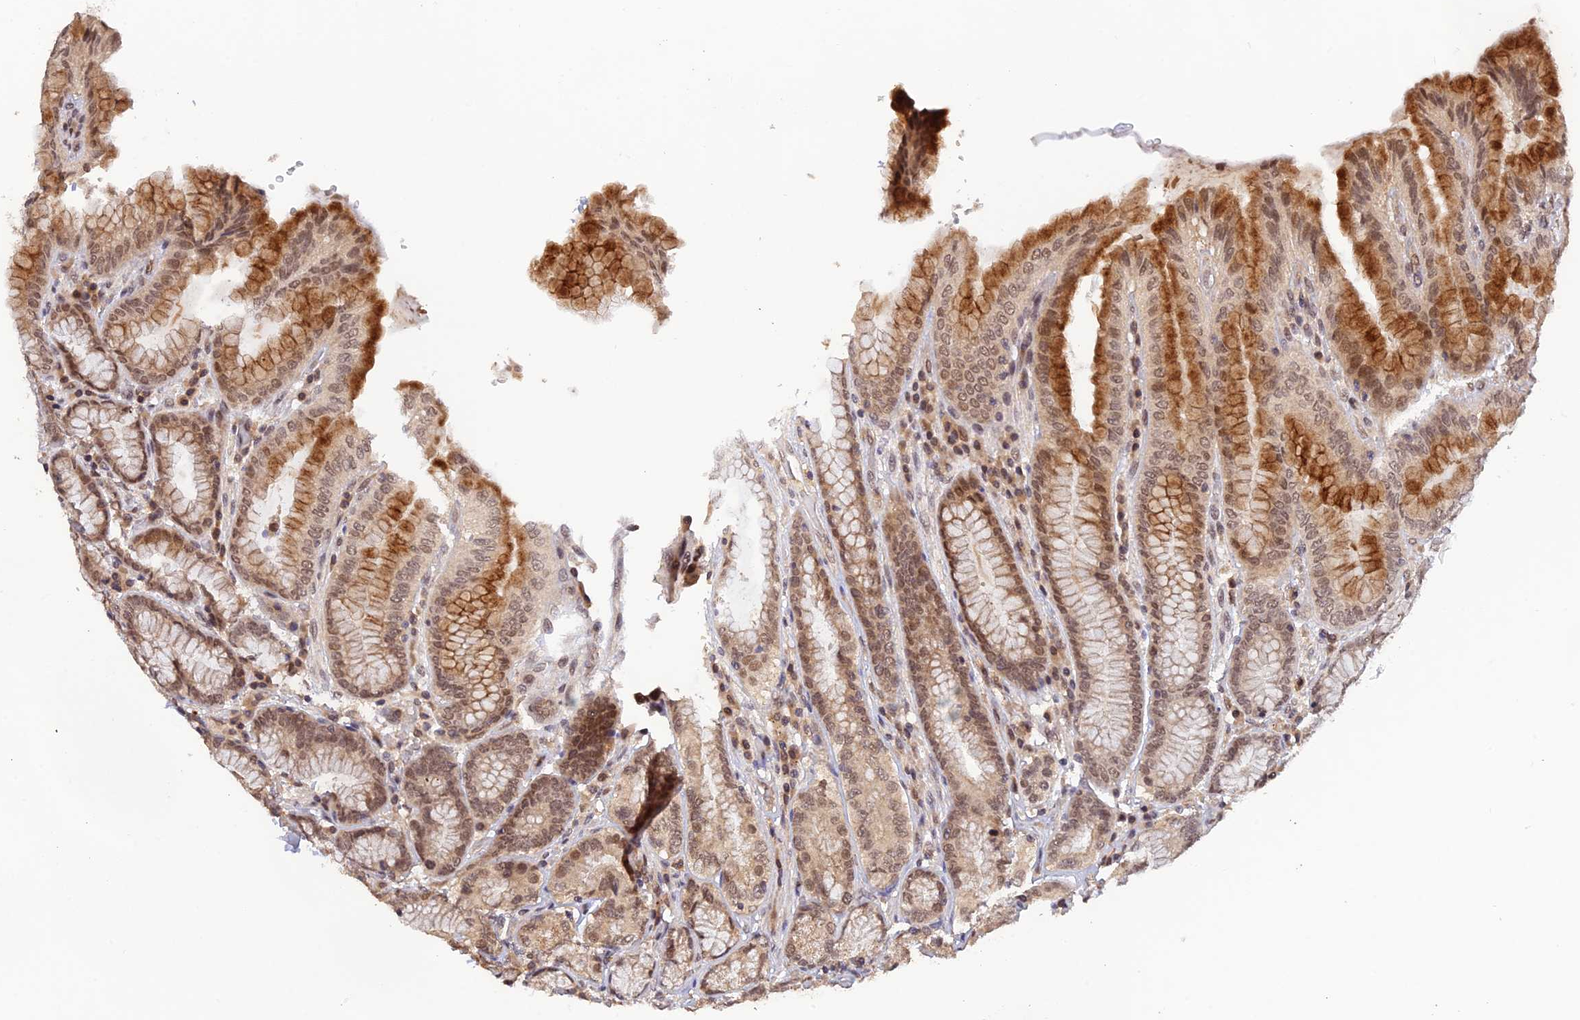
{"staining": {"intensity": "strong", "quantity": "25%-75%", "location": "cytoplasmic/membranous,nuclear"}, "tissue": "stomach", "cell_type": "Glandular cells", "image_type": "normal", "snomed": [{"axis": "morphology", "description": "Normal tissue, NOS"}, {"axis": "topography", "description": "Stomach, upper"}, {"axis": "topography", "description": "Stomach, lower"}], "caption": "The immunohistochemical stain highlights strong cytoplasmic/membranous,nuclear positivity in glandular cells of normal stomach. (DAB IHC with brightfield microscopy, high magnification).", "gene": "ZNF436", "patient": {"sex": "female", "age": 76}}